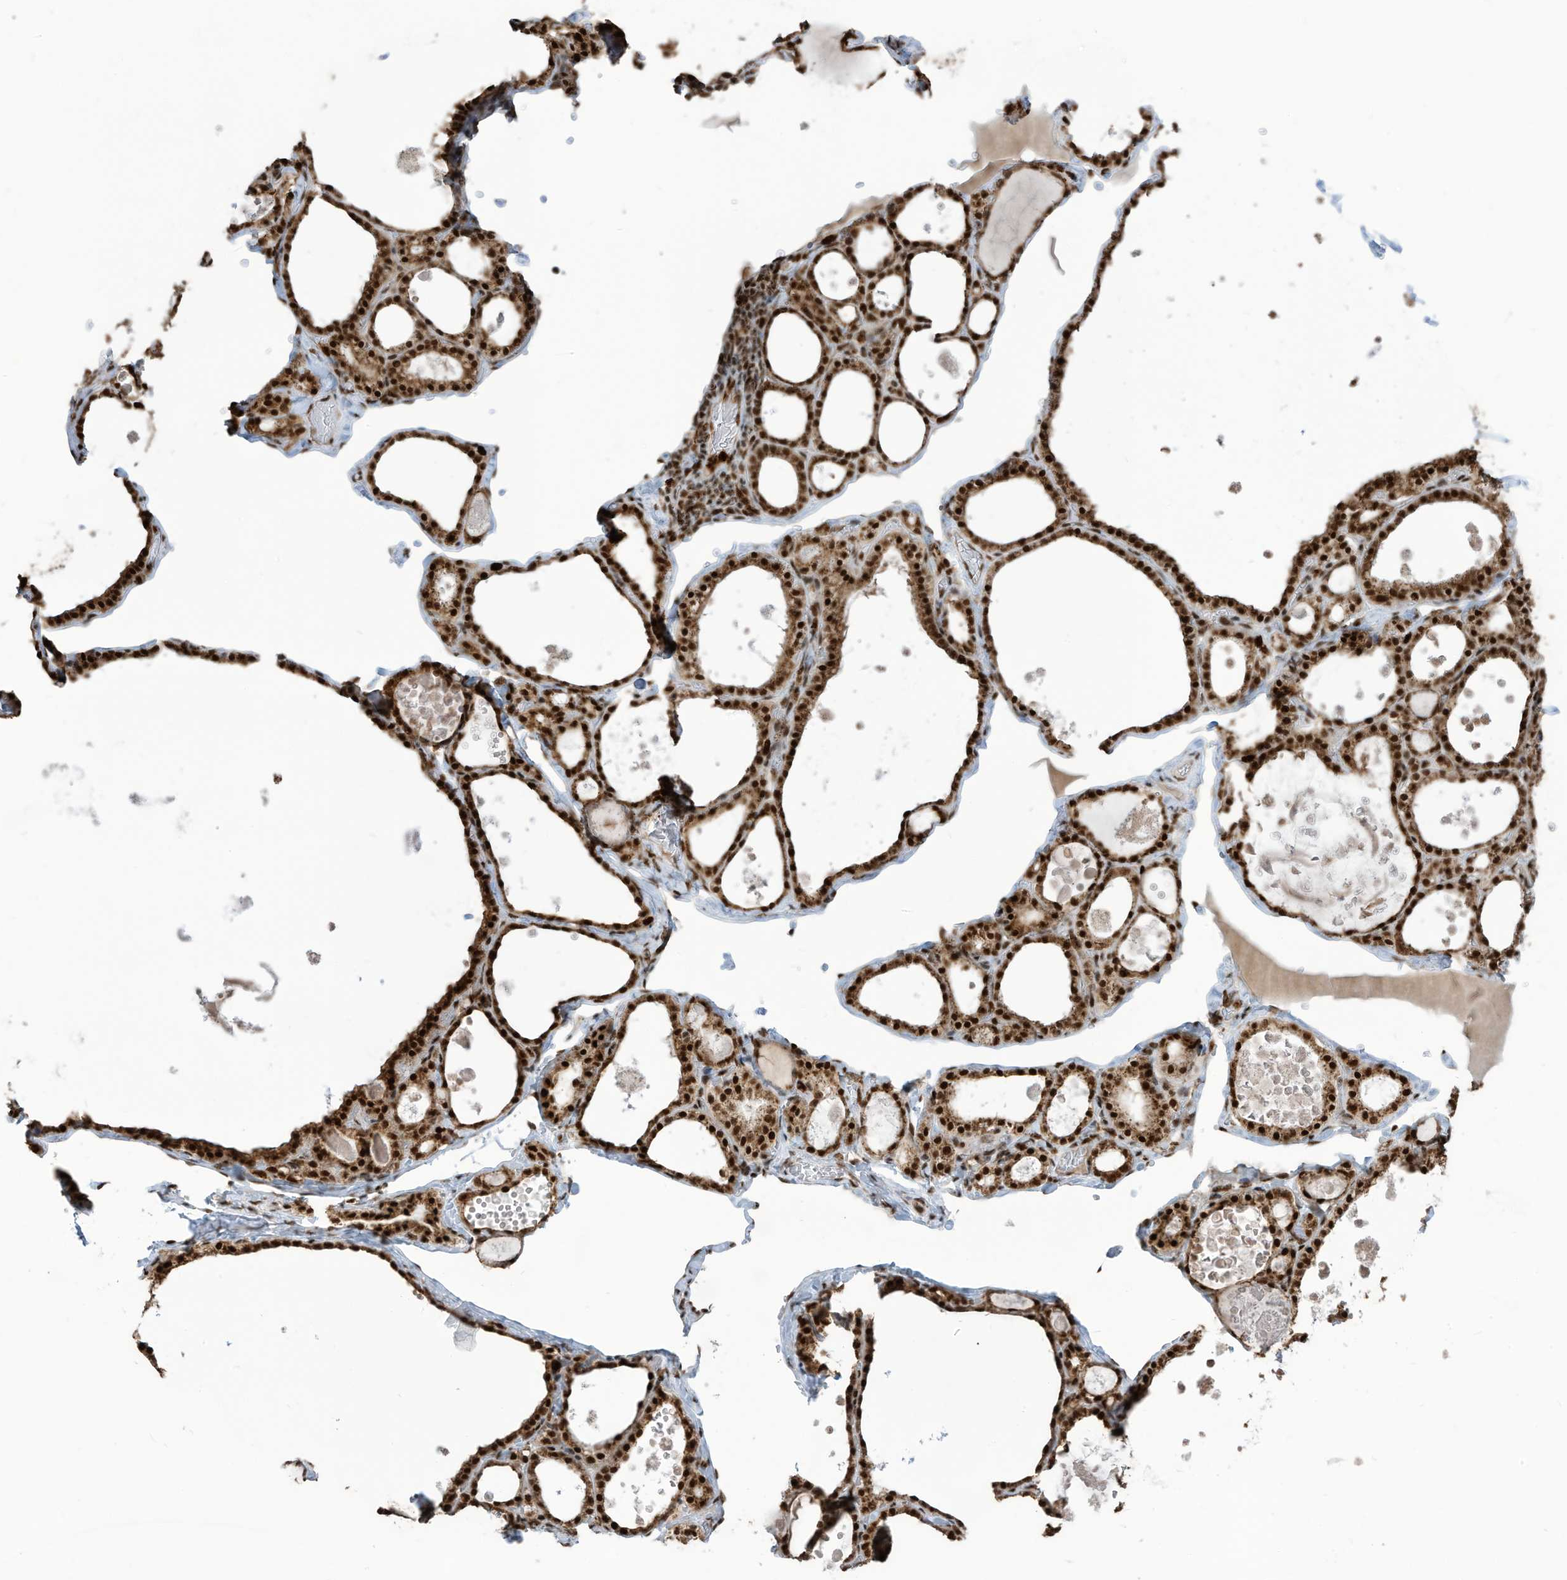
{"staining": {"intensity": "strong", "quantity": ">75%", "location": "cytoplasmic/membranous,nuclear"}, "tissue": "thyroid gland", "cell_type": "Glandular cells", "image_type": "normal", "snomed": [{"axis": "morphology", "description": "Normal tissue, NOS"}, {"axis": "topography", "description": "Thyroid gland"}], "caption": "High-power microscopy captured an immunohistochemistry (IHC) histopathology image of benign thyroid gland, revealing strong cytoplasmic/membranous,nuclear positivity in approximately >75% of glandular cells. The staining was performed using DAB to visualize the protein expression in brown, while the nuclei were stained in blue with hematoxylin (Magnification: 20x).", "gene": "LBH", "patient": {"sex": "male", "age": 56}}